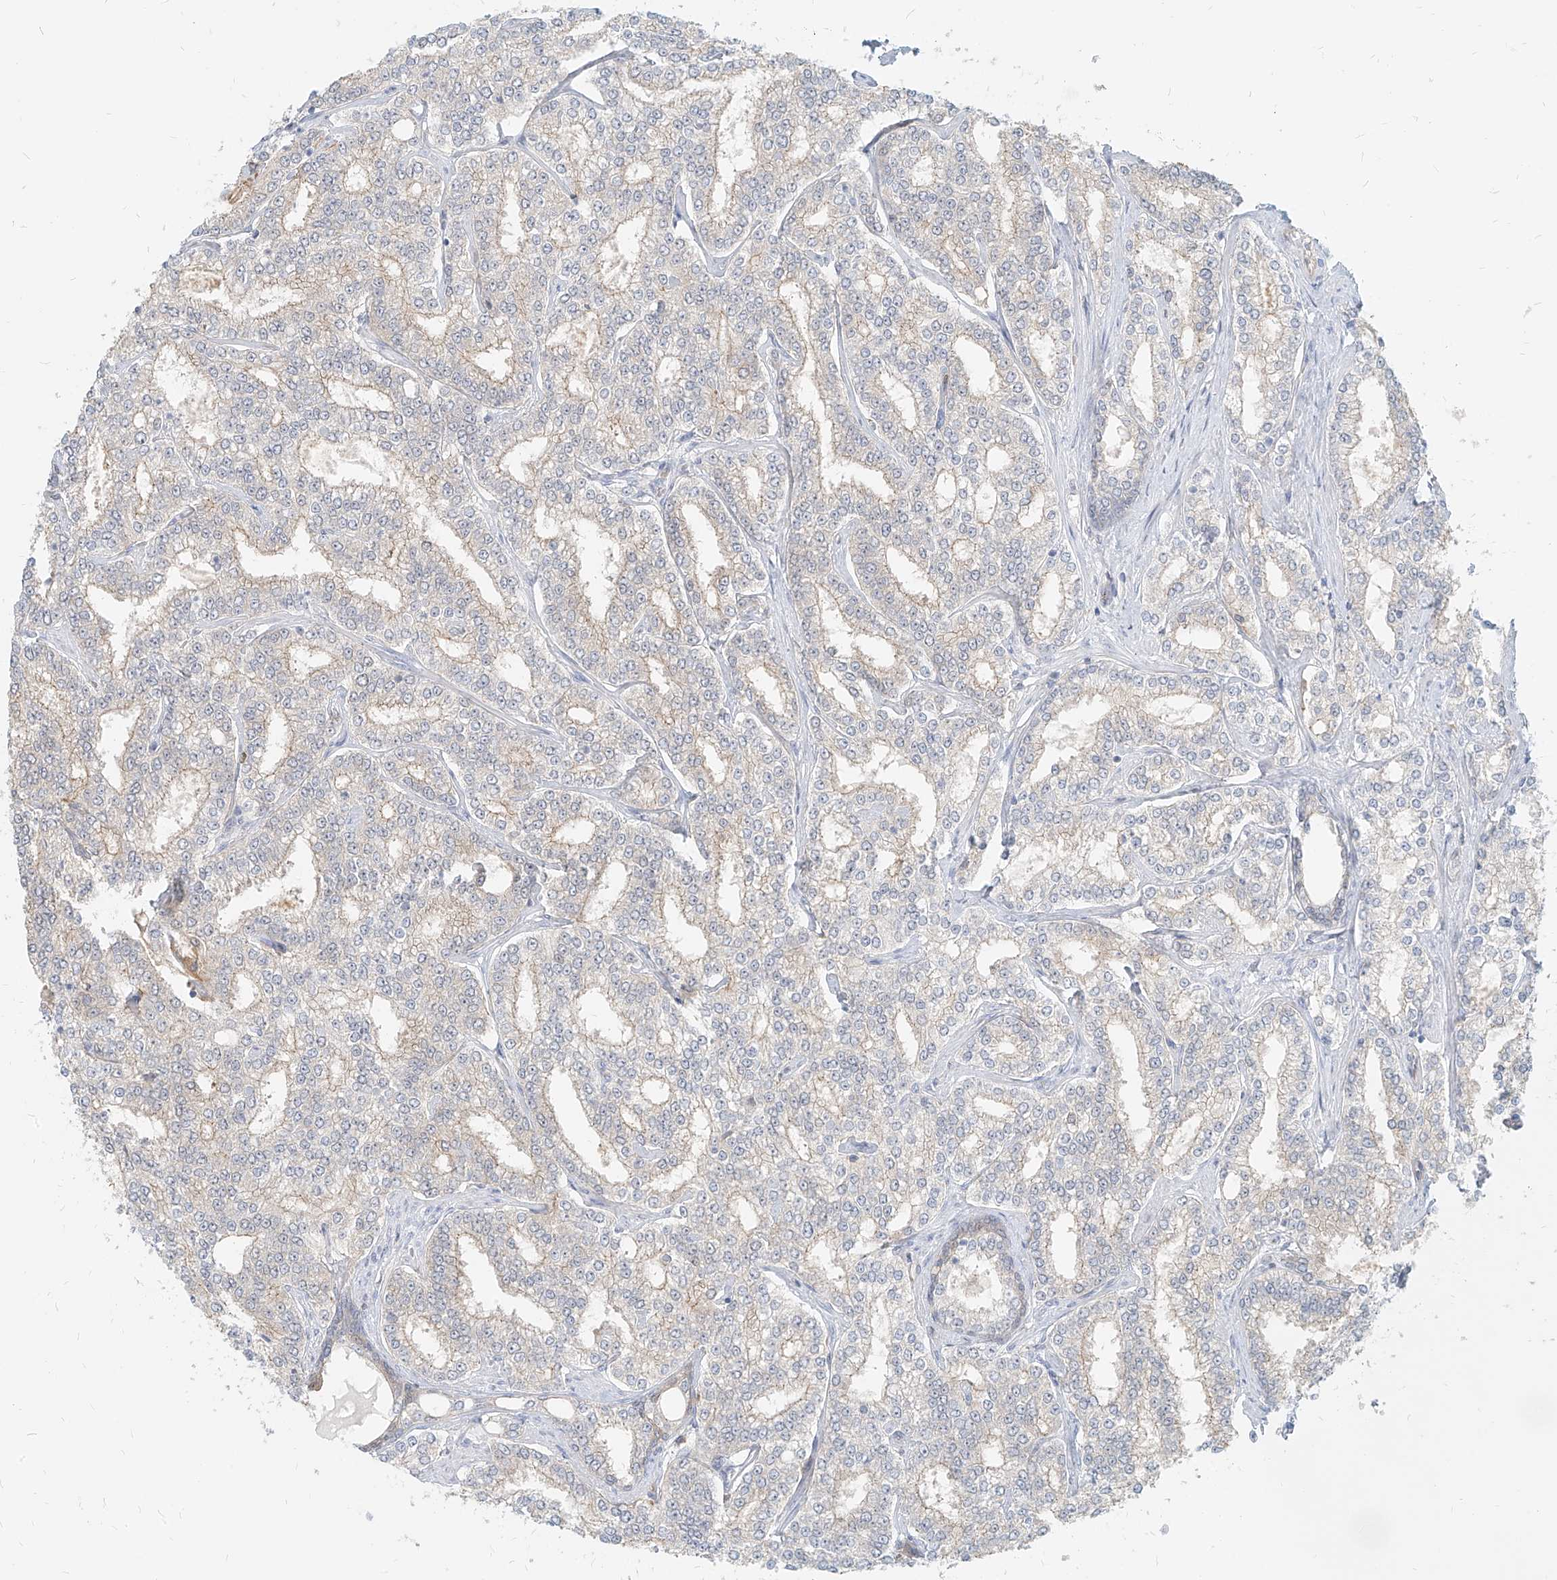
{"staining": {"intensity": "weak", "quantity": "25%-75%", "location": "cytoplasmic/membranous"}, "tissue": "prostate cancer", "cell_type": "Tumor cells", "image_type": "cancer", "snomed": [{"axis": "morphology", "description": "Normal tissue, NOS"}, {"axis": "morphology", "description": "Adenocarcinoma, High grade"}, {"axis": "topography", "description": "Prostate"}], "caption": "This photomicrograph displays IHC staining of human prostate cancer, with low weak cytoplasmic/membranous positivity in approximately 25%-75% of tumor cells.", "gene": "PGD", "patient": {"sex": "male", "age": 83}}